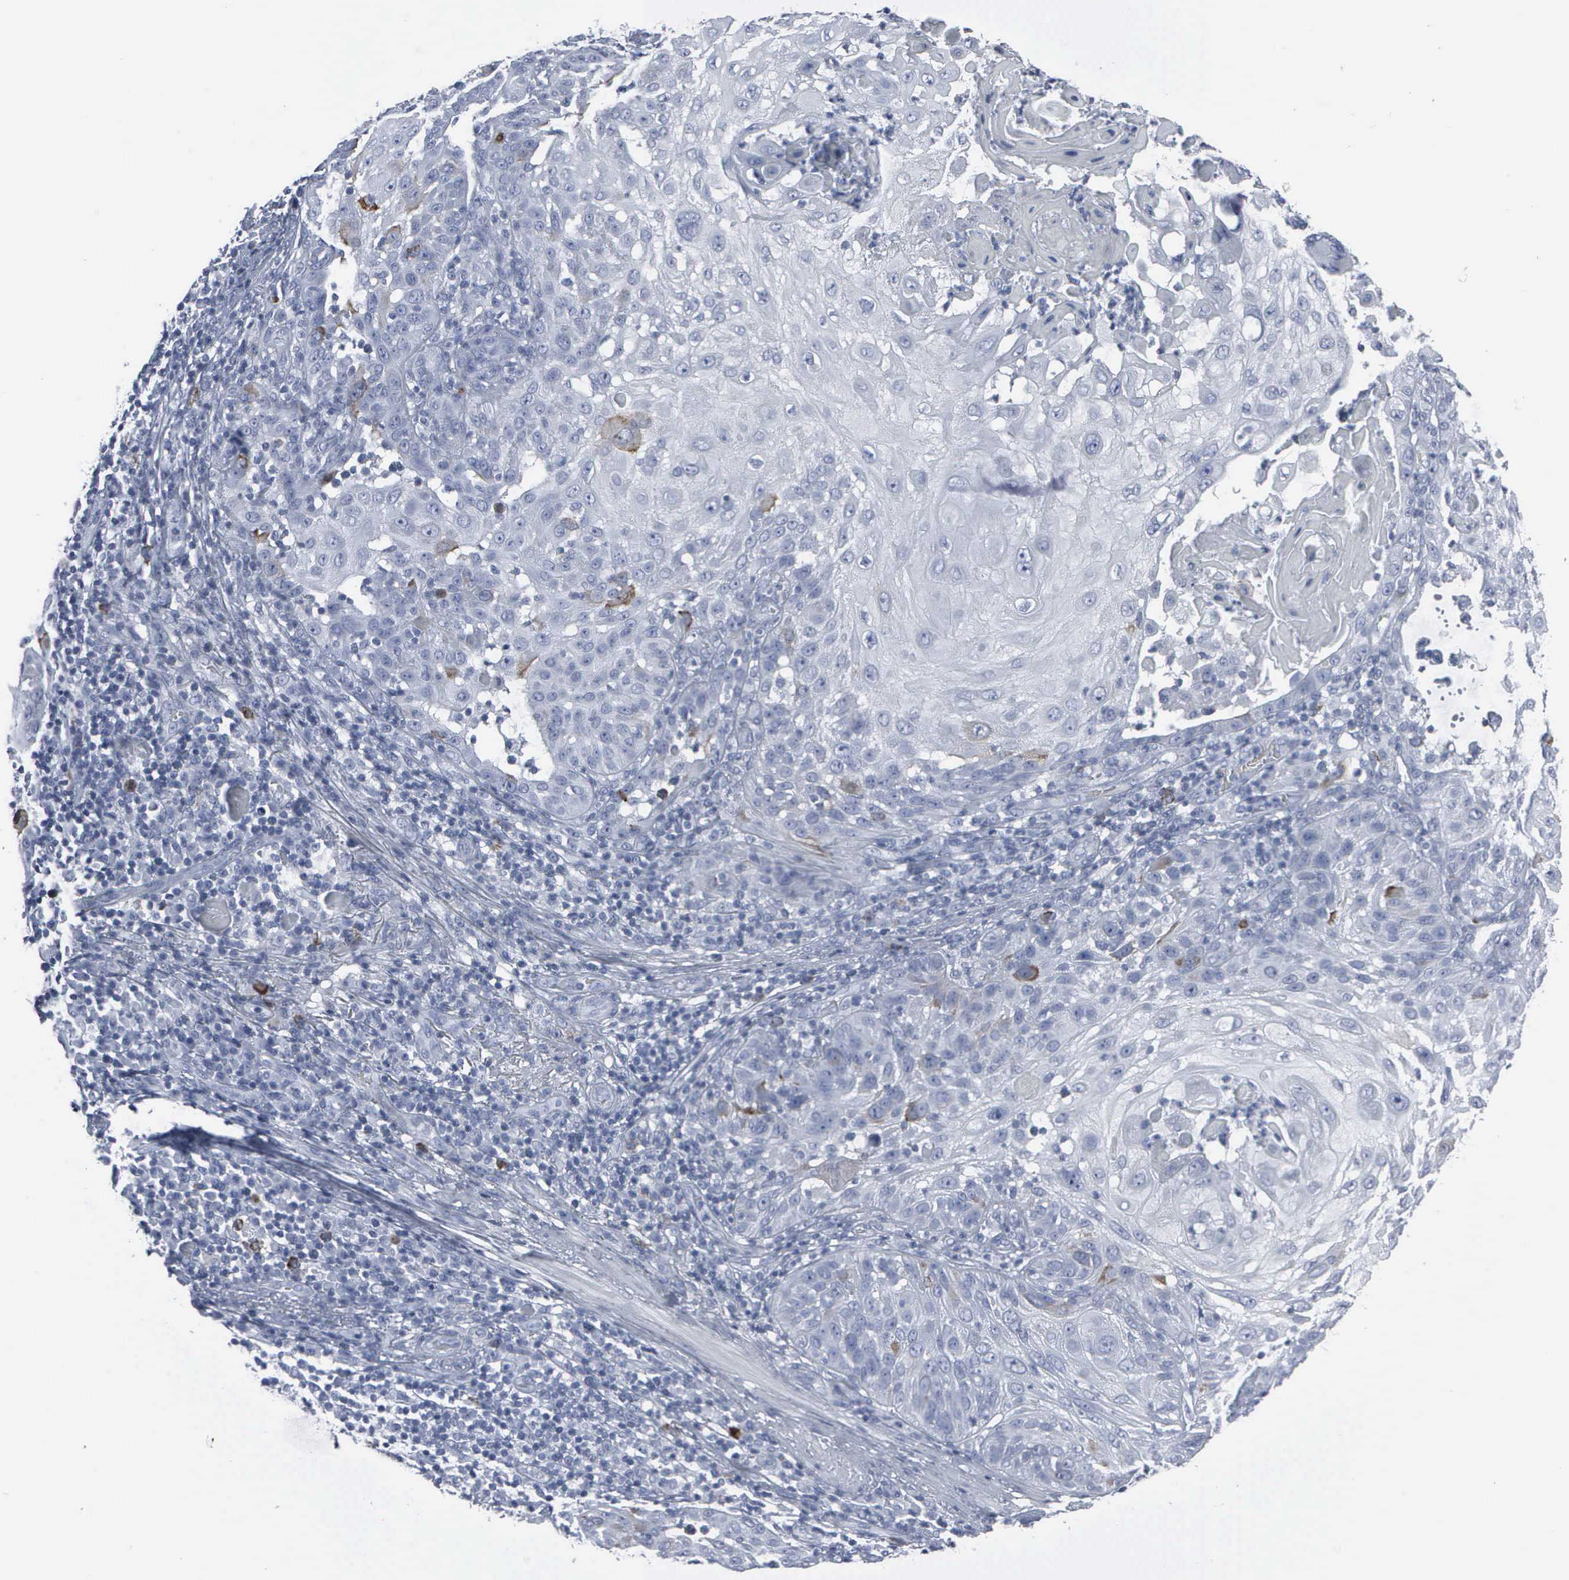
{"staining": {"intensity": "weak", "quantity": "<25%", "location": "cytoplasmic/membranous"}, "tissue": "skin cancer", "cell_type": "Tumor cells", "image_type": "cancer", "snomed": [{"axis": "morphology", "description": "Squamous cell carcinoma, NOS"}, {"axis": "topography", "description": "Skin"}], "caption": "There is no significant staining in tumor cells of skin cancer.", "gene": "CCNB1", "patient": {"sex": "female", "age": 89}}